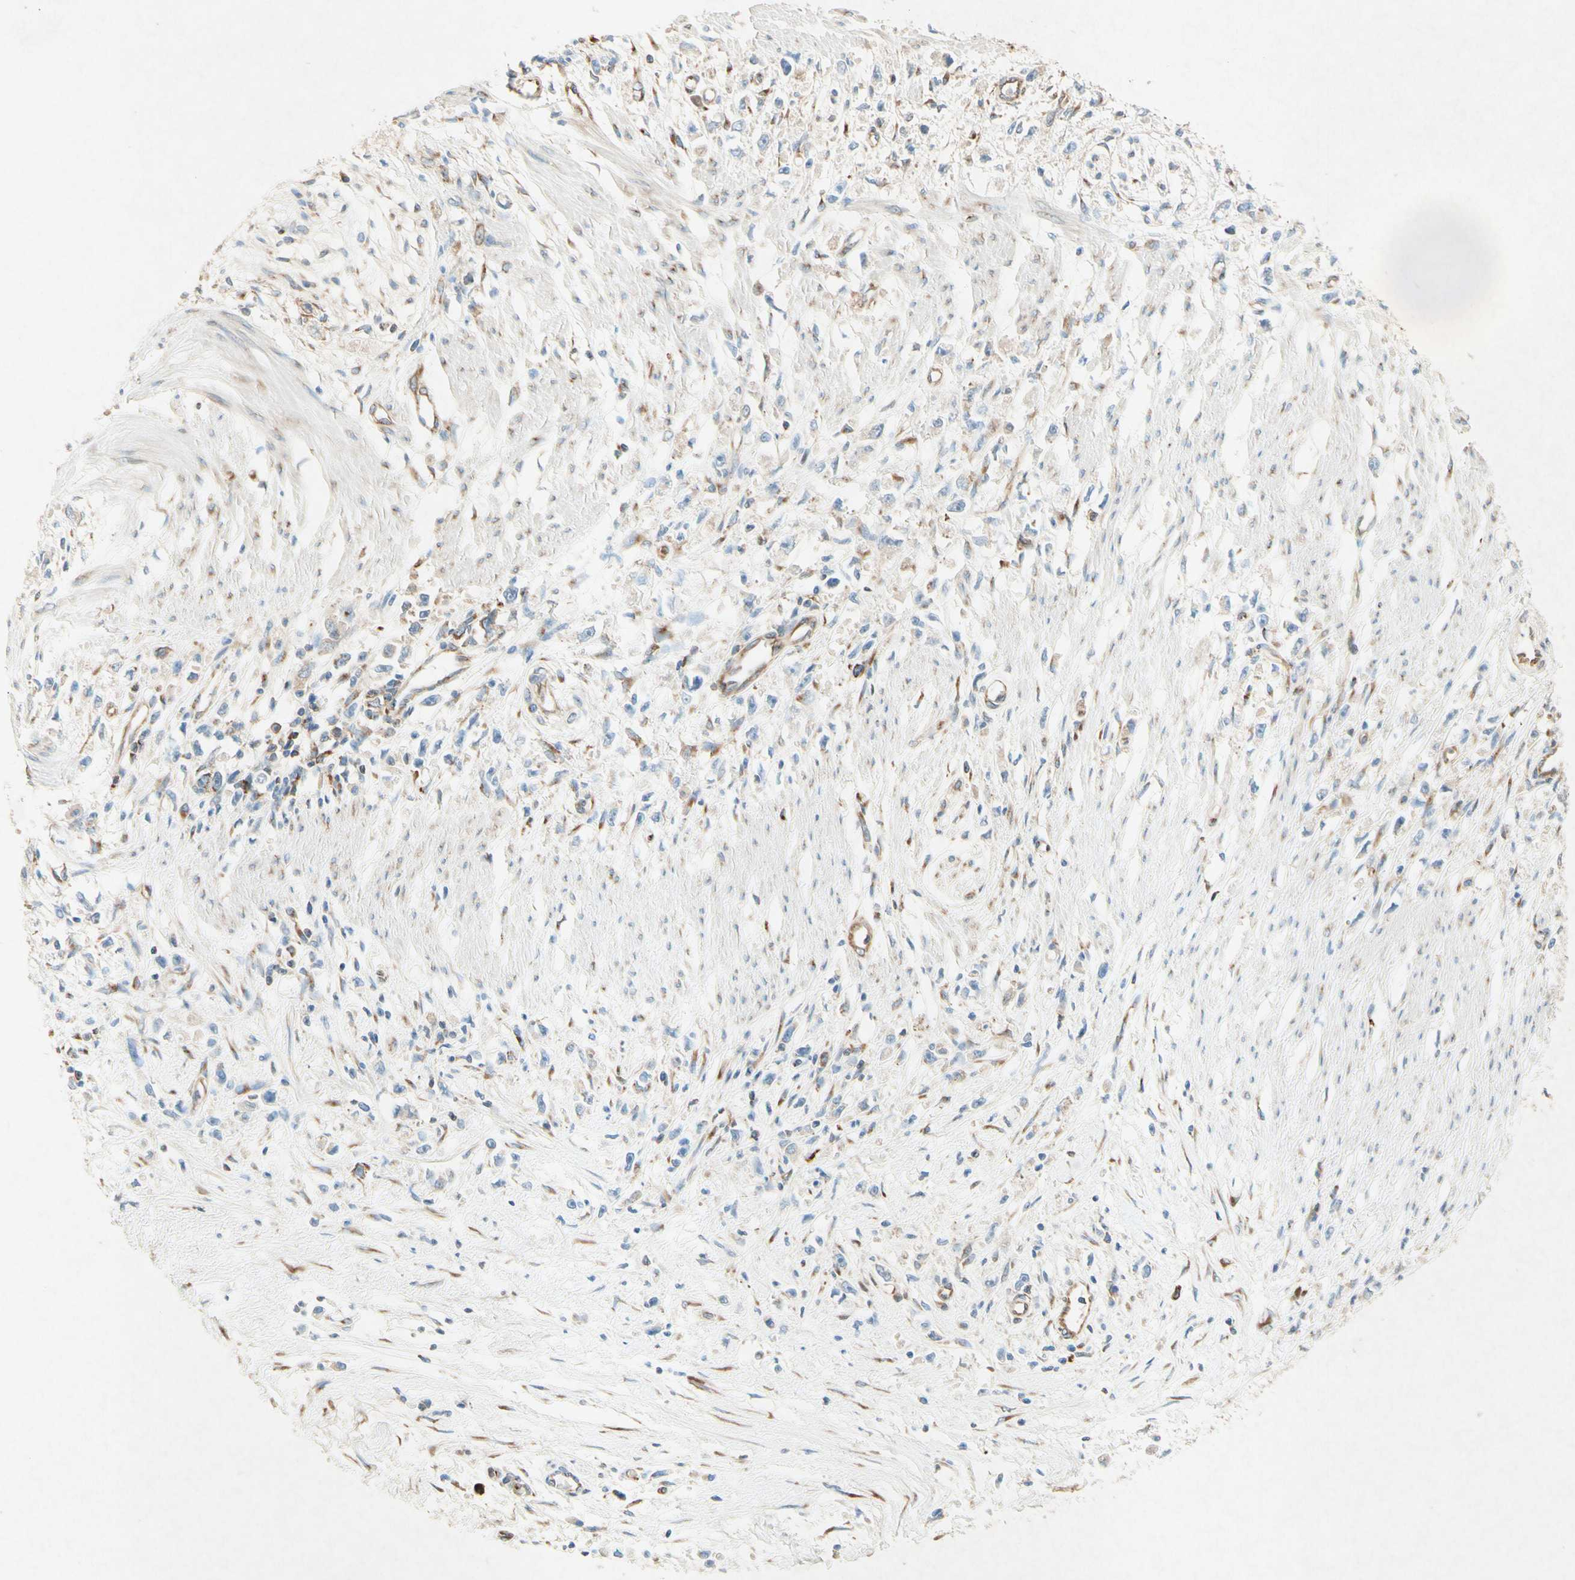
{"staining": {"intensity": "weak", "quantity": "<25%", "location": "cytoplasmic/membranous"}, "tissue": "stomach cancer", "cell_type": "Tumor cells", "image_type": "cancer", "snomed": [{"axis": "morphology", "description": "Adenocarcinoma, NOS"}, {"axis": "topography", "description": "Stomach"}], "caption": "Micrograph shows no protein staining in tumor cells of adenocarcinoma (stomach) tissue.", "gene": "PABPC1", "patient": {"sex": "female", "age": 59}}